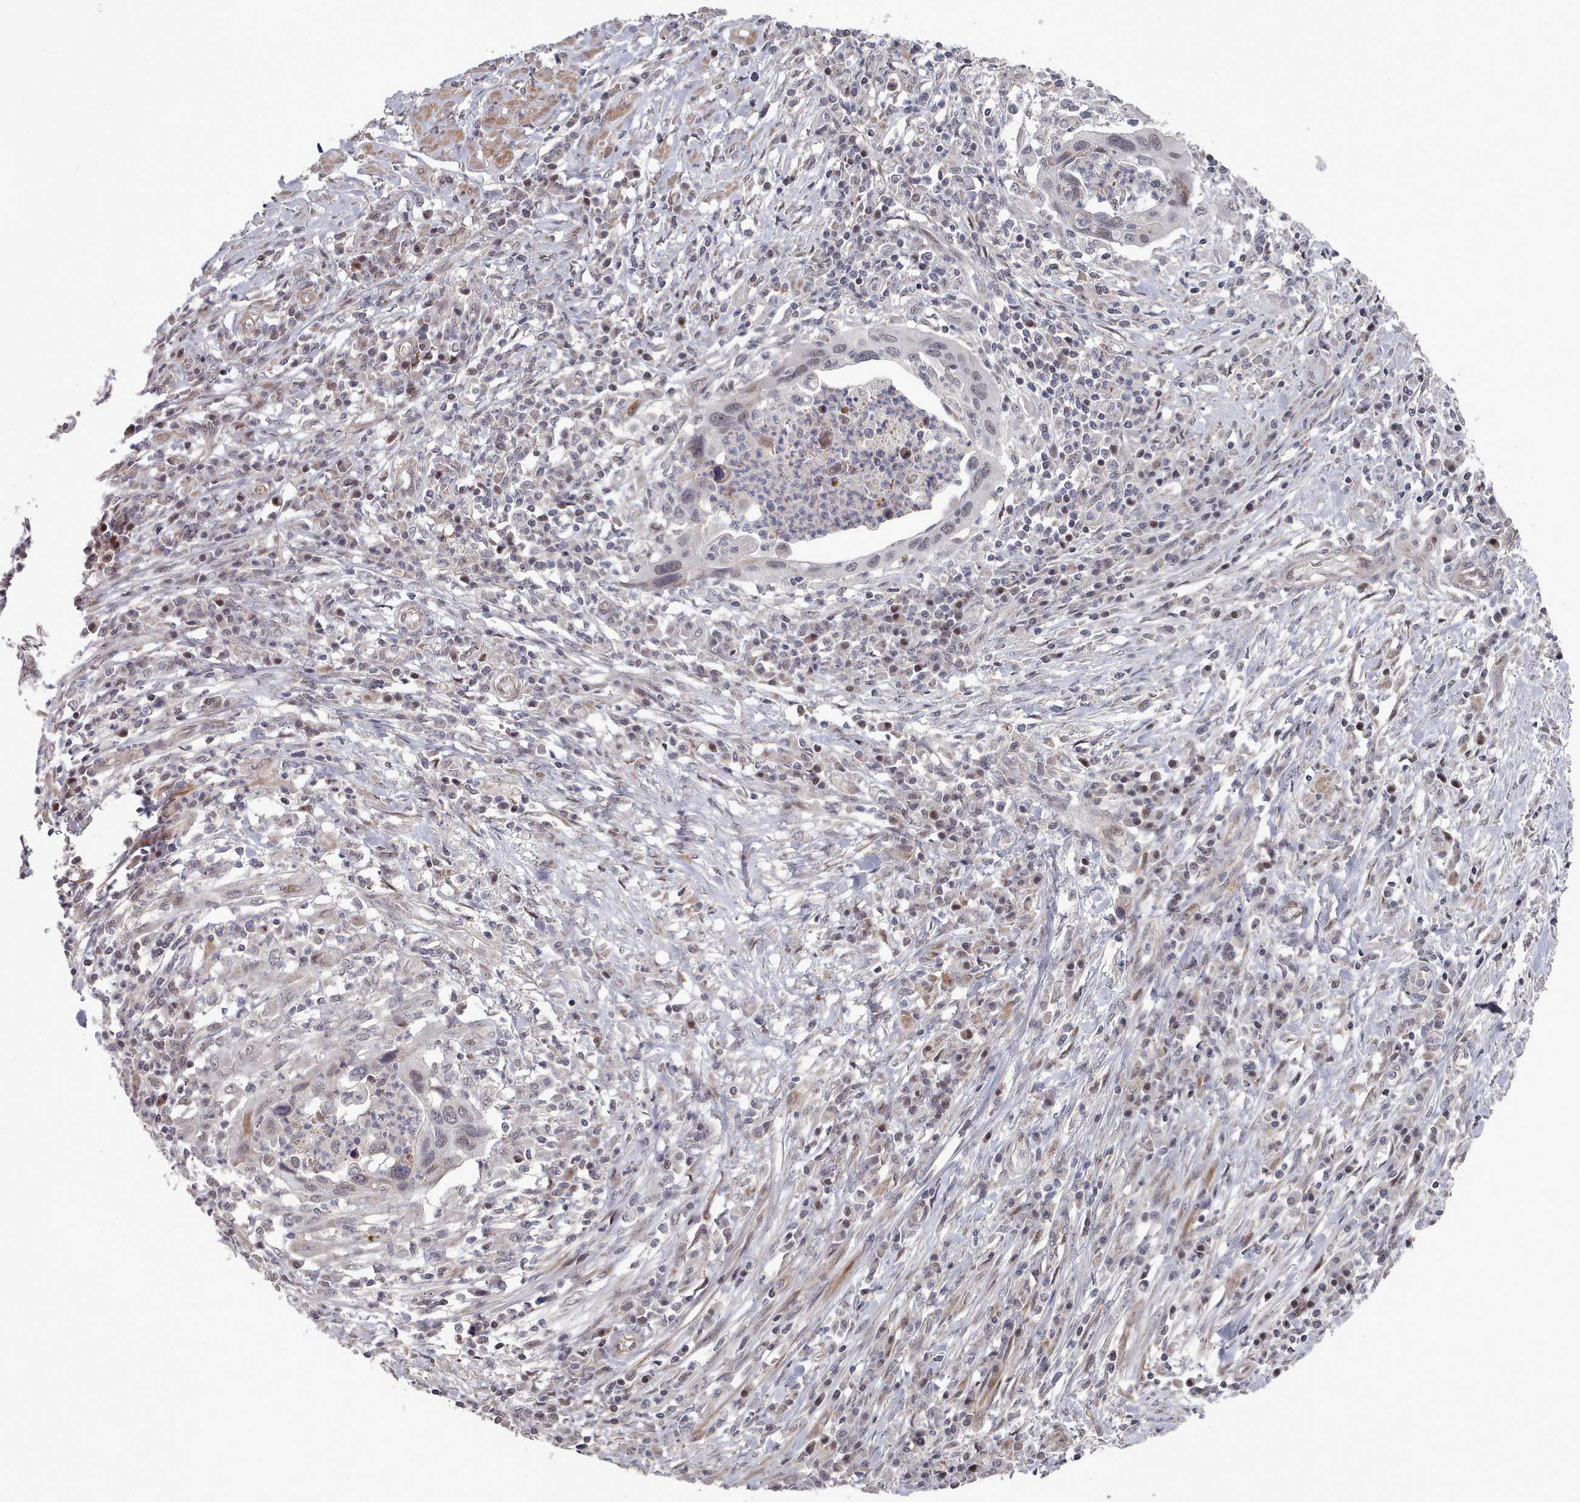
{"staining": {"intensity": "negative", "quantity": "none", "location": "none"}, "tissue": "cervical cancer", "cell_type": "Tumor cells", "image_type": "cancer", "snomed": [{"axis": "morphology", "description": "Squamous cell carcinoma, NOS"}, {"axis": "topography", "description": "Cervix"}], "caption": "DAB immunohistochemical staining of human cervical cancer displays no significant positivity in tumor cells.", "gene": "CPSF4", "patient": {"sex": "female", "age": 38}}